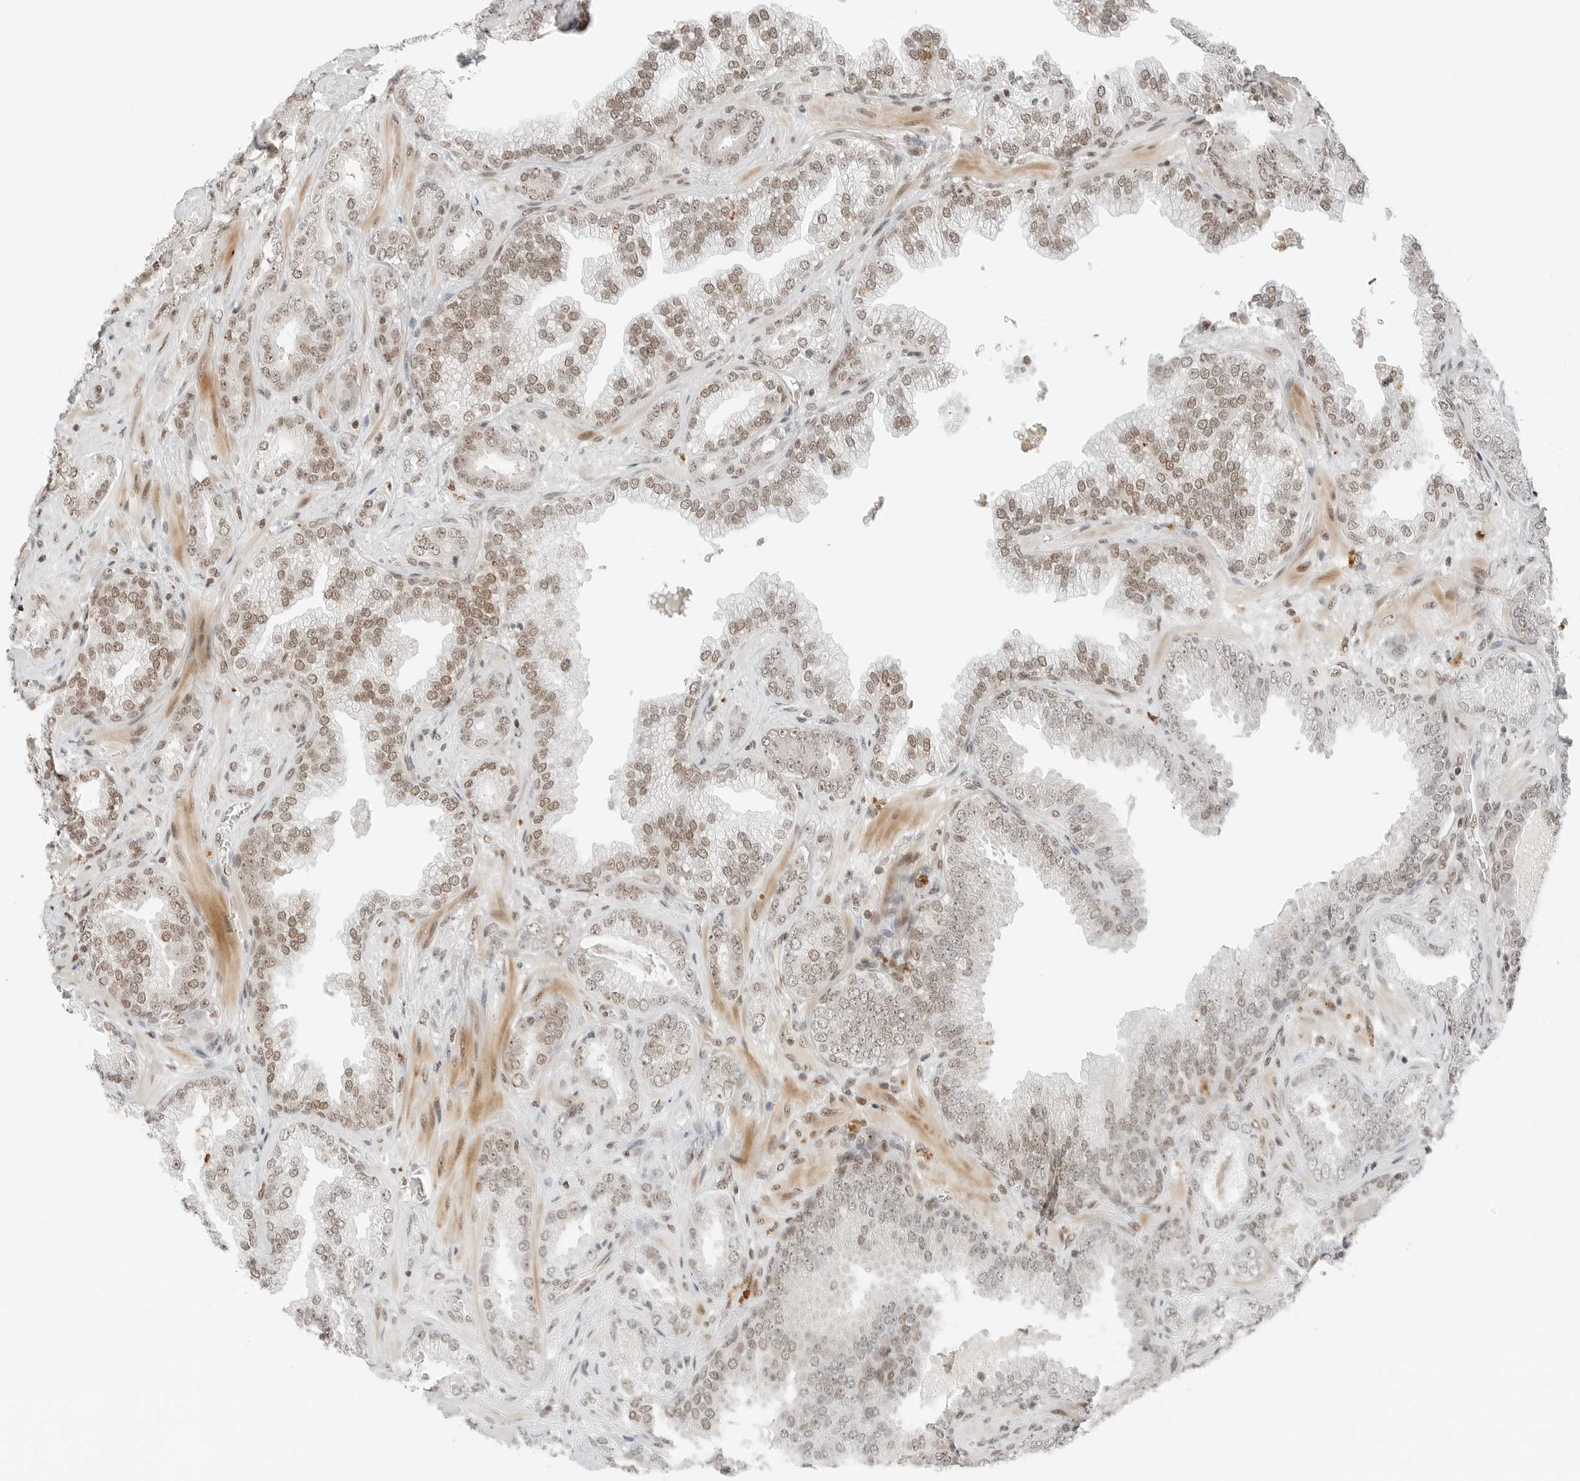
{"staining": {"intensity": "moderate", "quantity": ">75%", "location": "nuclear"}, "tissue": "prostate cancer", "cell_type": "Tumor cells", "image_type": "cancer", "snomed": [{"axis": "morphology", "description": "Adenocarcinoma, High grade"}, {"axis": "topography", "description": "Prostate"}], "caption": "An immunohistochemistry (IHC) histopathology image of tumor tissue is shown. Protein staining in brown shows moderate nuclear positivity in prostate cancer (high-grade adenocarcinoma) within tumor cells.", "gene": "CRTC2", "patient": {"sex": "male", "age": 58}}